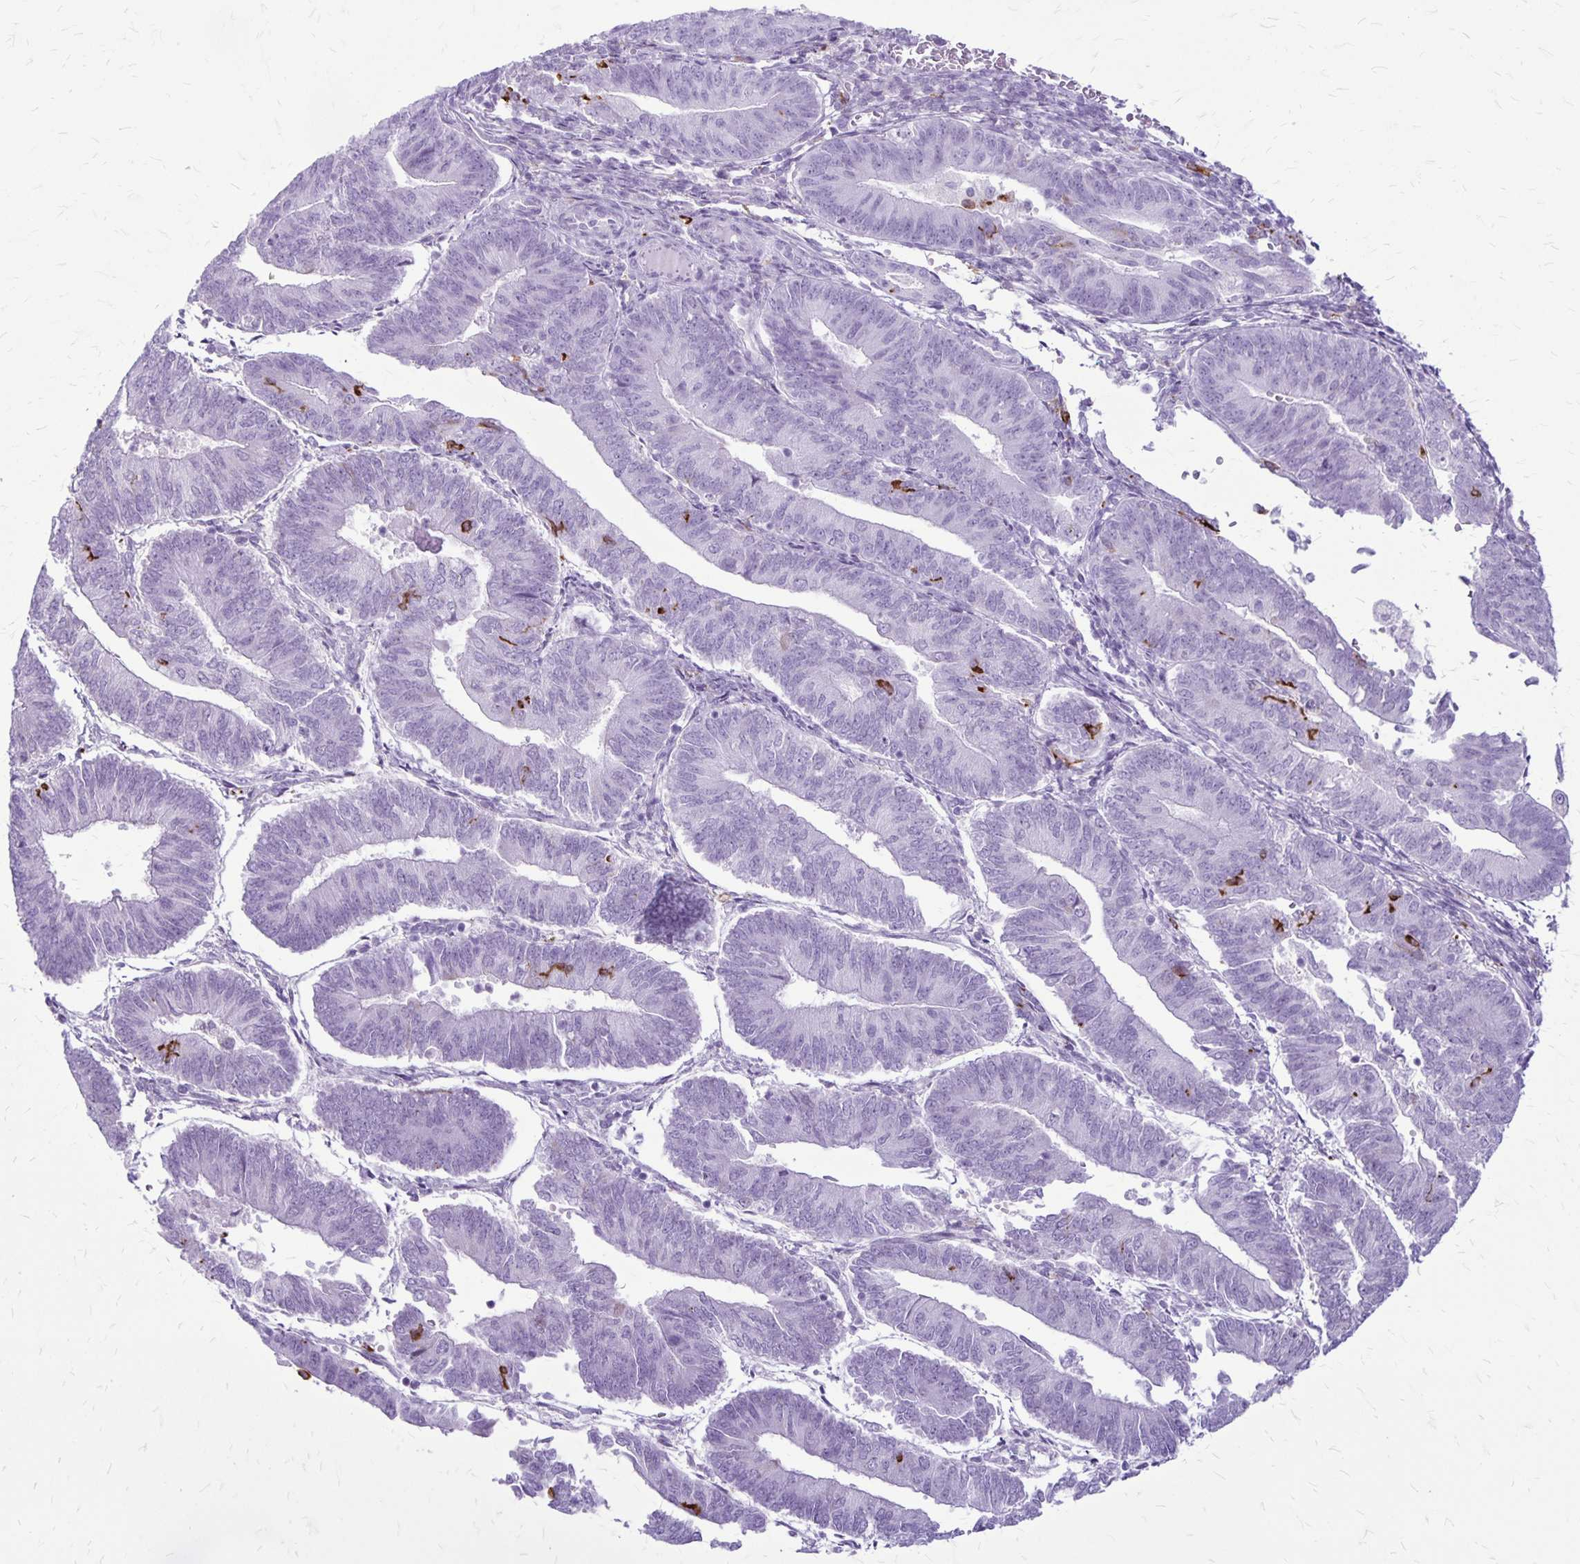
{"staining": {"intensity": "negative", "quantity": "none", "location": "none"}, "tissue": "endometrial cancer", "cell_type": "Tumor cells", "image_type": "cancer", "snomed": [{"axis": "morphology", "description": "Adenocarcinoma, NOS"}, {"axis": "topography", "description": "Endometrium"}], "caption": "High magnification brightfield microscopy of endometrial adenocarcinoma stained with DAB (brown) and counterstained with hematoxylin (blue): tumor cells show no significant expression.", "gene": "RTN1", "patient": {"sex": "female", "age": 65}}